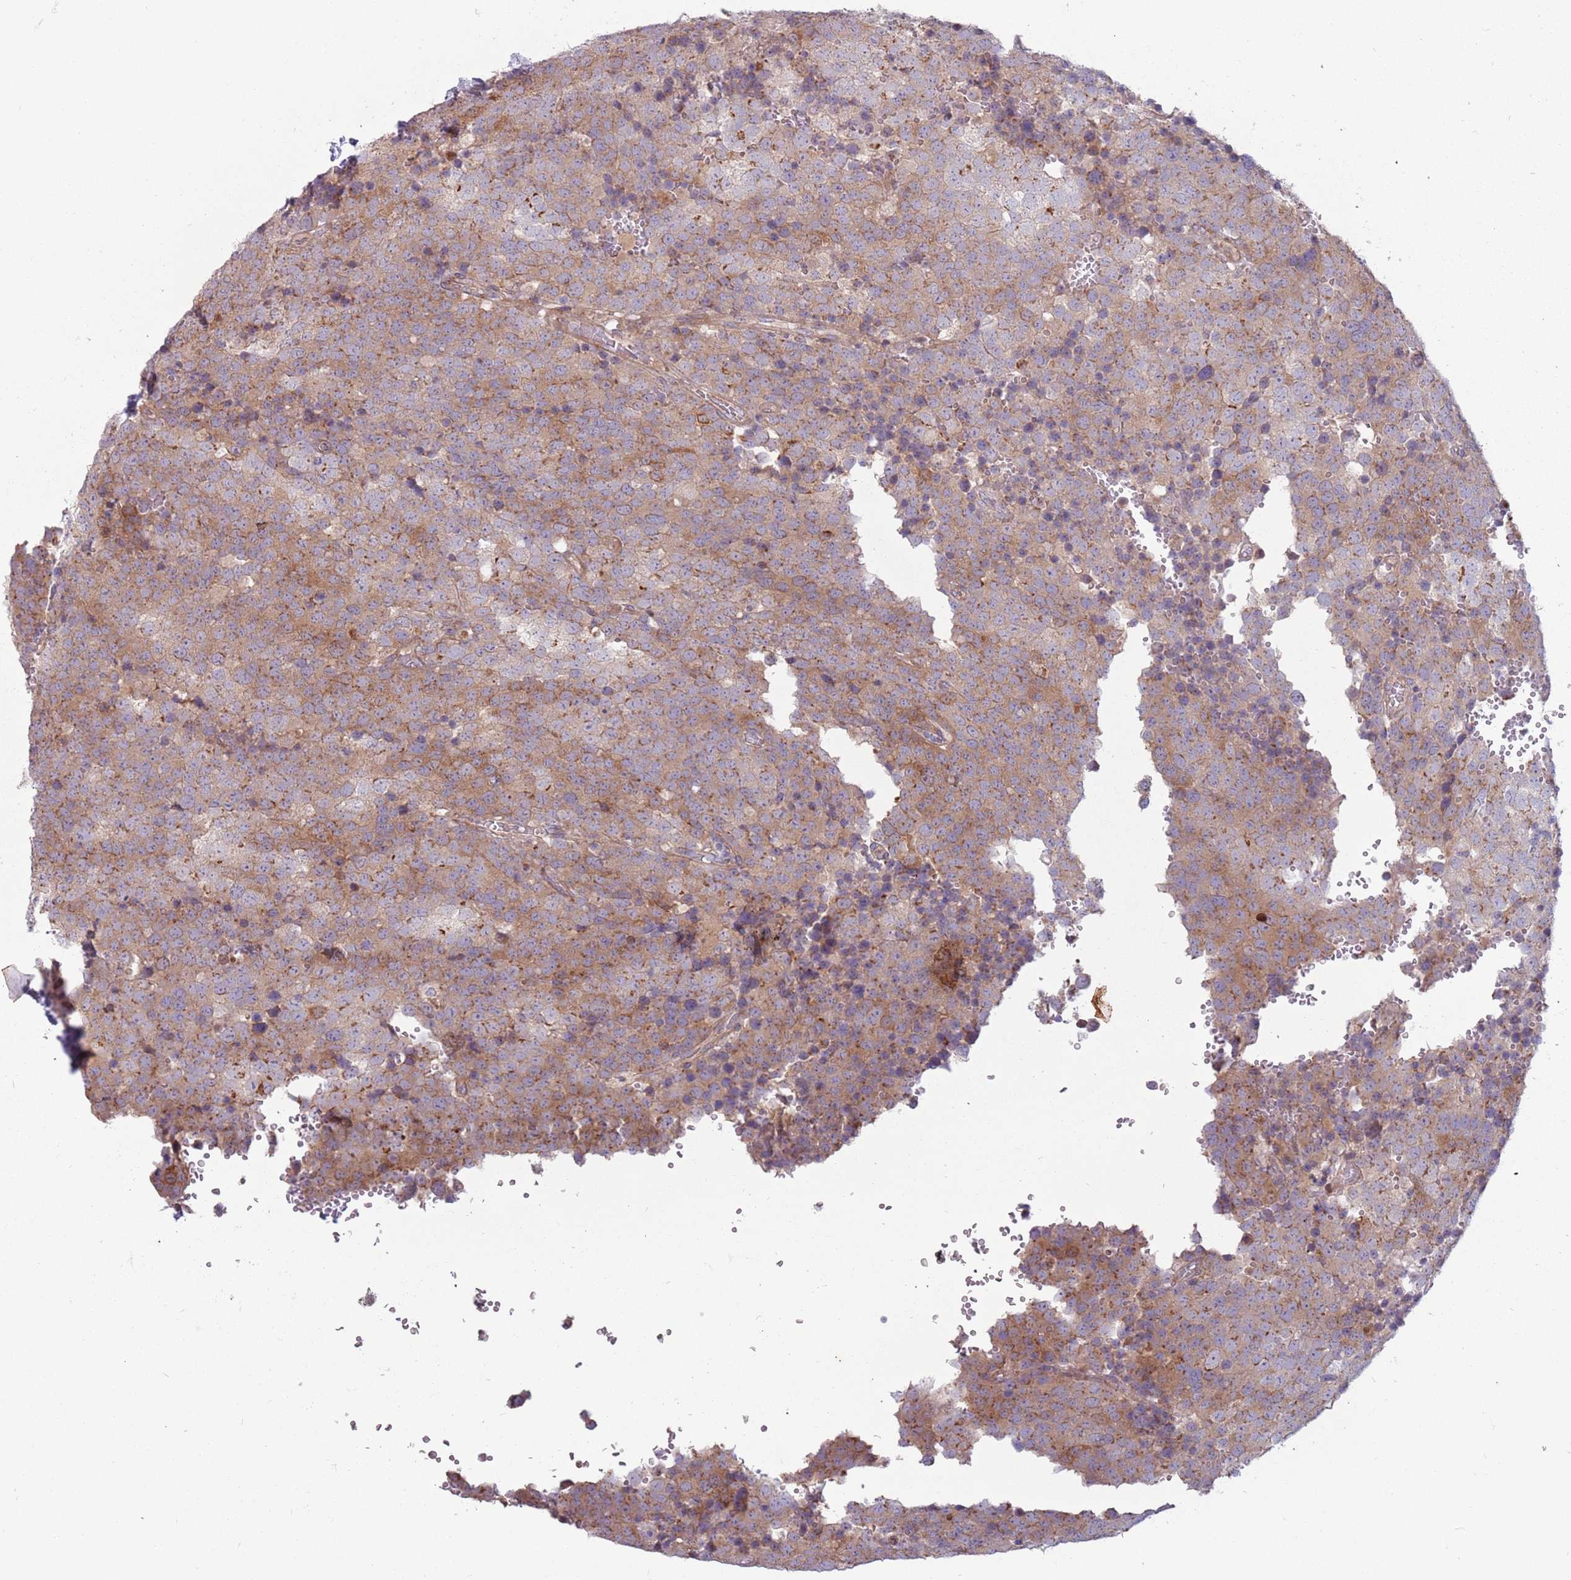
{"staining": {"intensity": "weak", "quantity": ">75%", "location": "cytoplasmic/membranous"}, "tissue": "testis cancer", "cell_type": "Tumor cells", "image_type": "cancer", "snomed": [{"axis": "morphology", "description": "Seminoma, NOS"}, {"axis": "topography", "description": "Testis"}], "caption": "Immunohistochemical staining of human testis seminoma demonstrates low levels of weak cytoplasmic/membranous protein positivity in approximately >75% of tumor cells.", "gene": "CCDC150", "patient": {"sex": "male", "age": 71}}